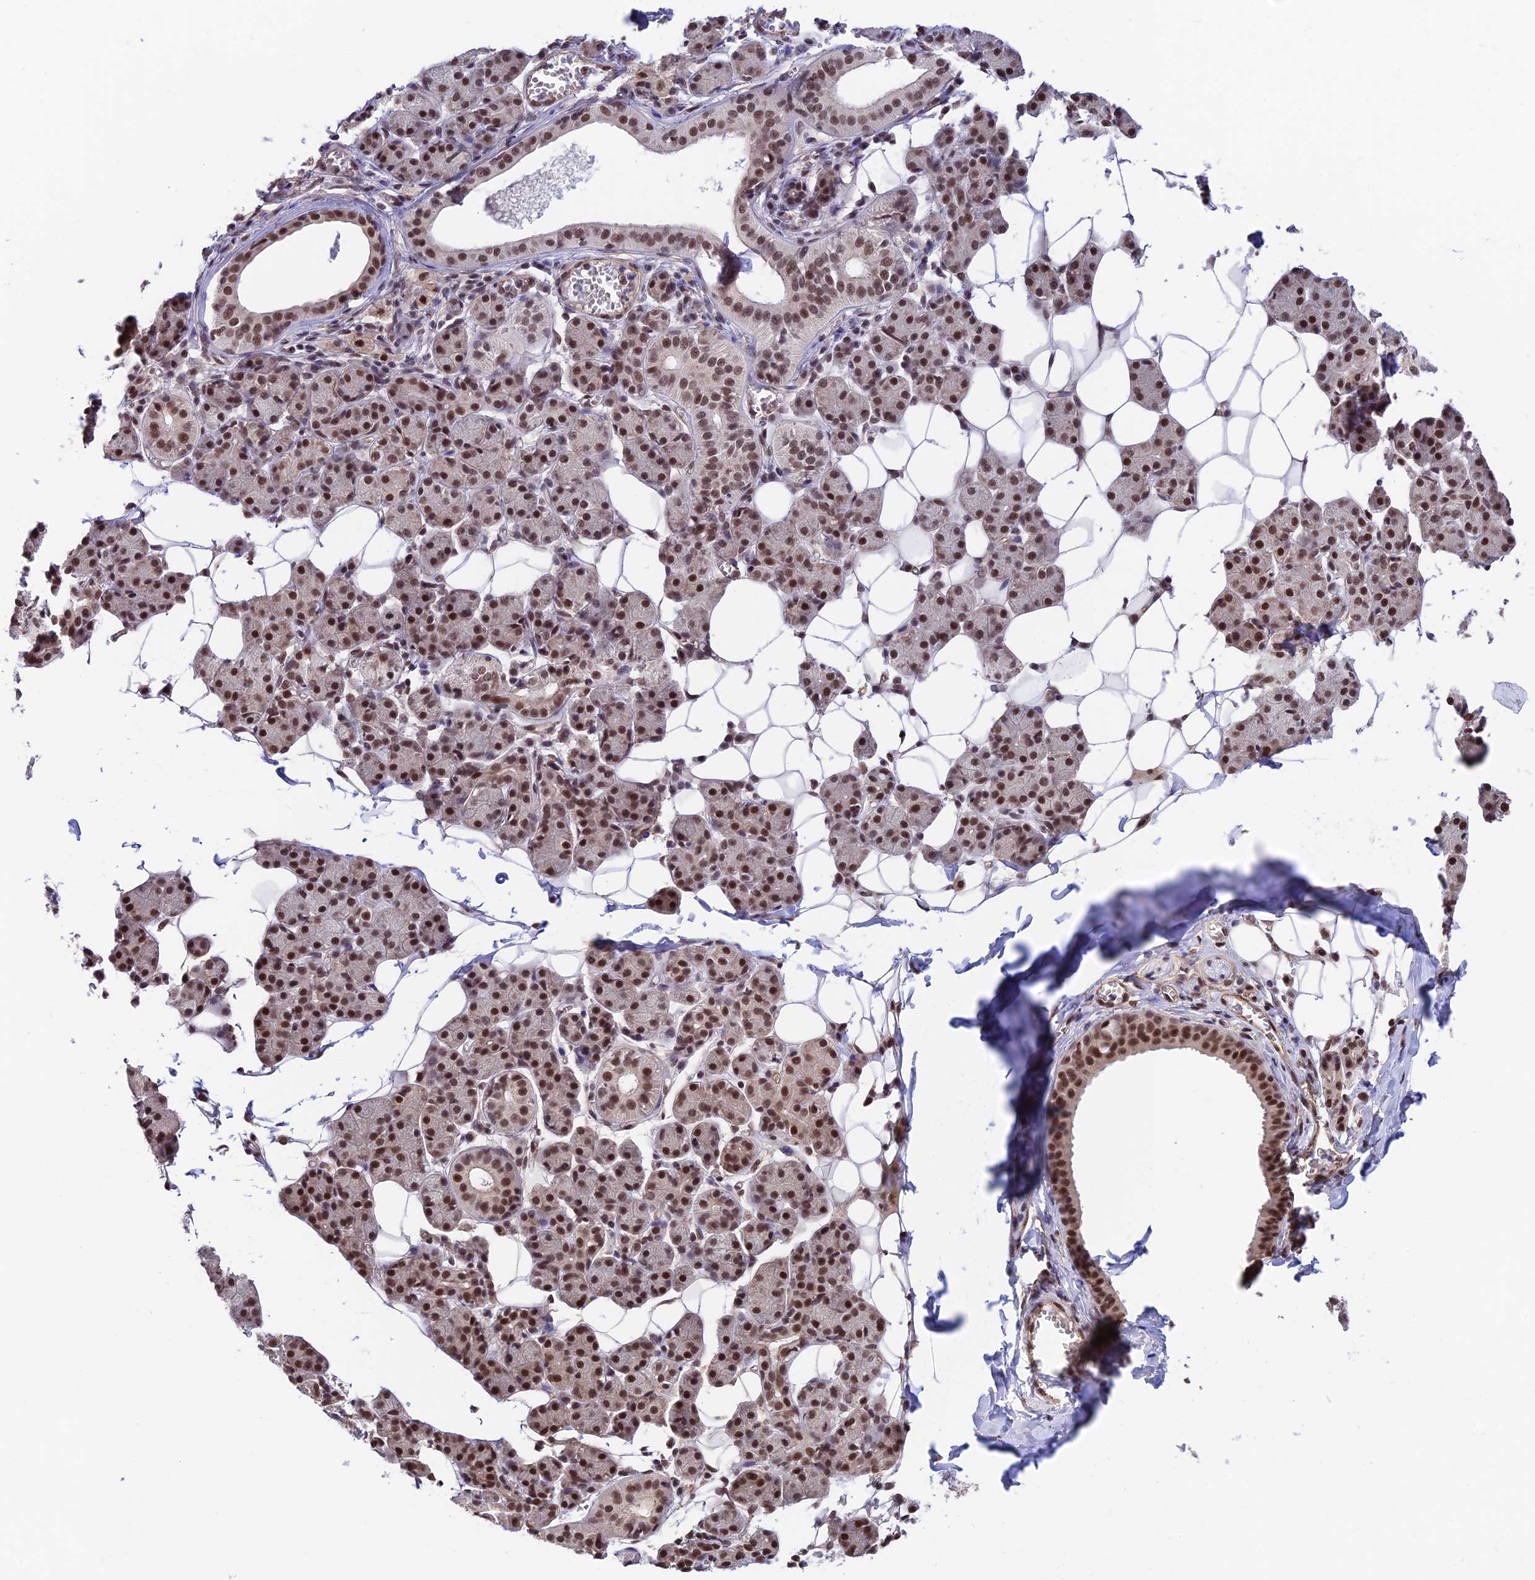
{"staining": {"intensity": "moderate", "quantity": ">75%", "location": "nuclear"}, "tissue": "salivary gland", "cell_type": "Glandular cells", "image_type": "normal", "snomed": [{"axis": "morphology", "description": "Normal tissue, NOS"}, {"axis": "topography", "description": "Salivary gland"}], "caption": "Moderate nuclear staining is appreciated in approximately >75% of glandular cells in unremarkable salivary gland. The staining was performed using DAB (3,3'-diaminobenzidine) to visualize the protein expression in brown, while the nuclei were stained in blue with hematoxylin (Magnification: 20x).", "gene": "RBM42", "patient": {"sex": "female", "age": 33}}